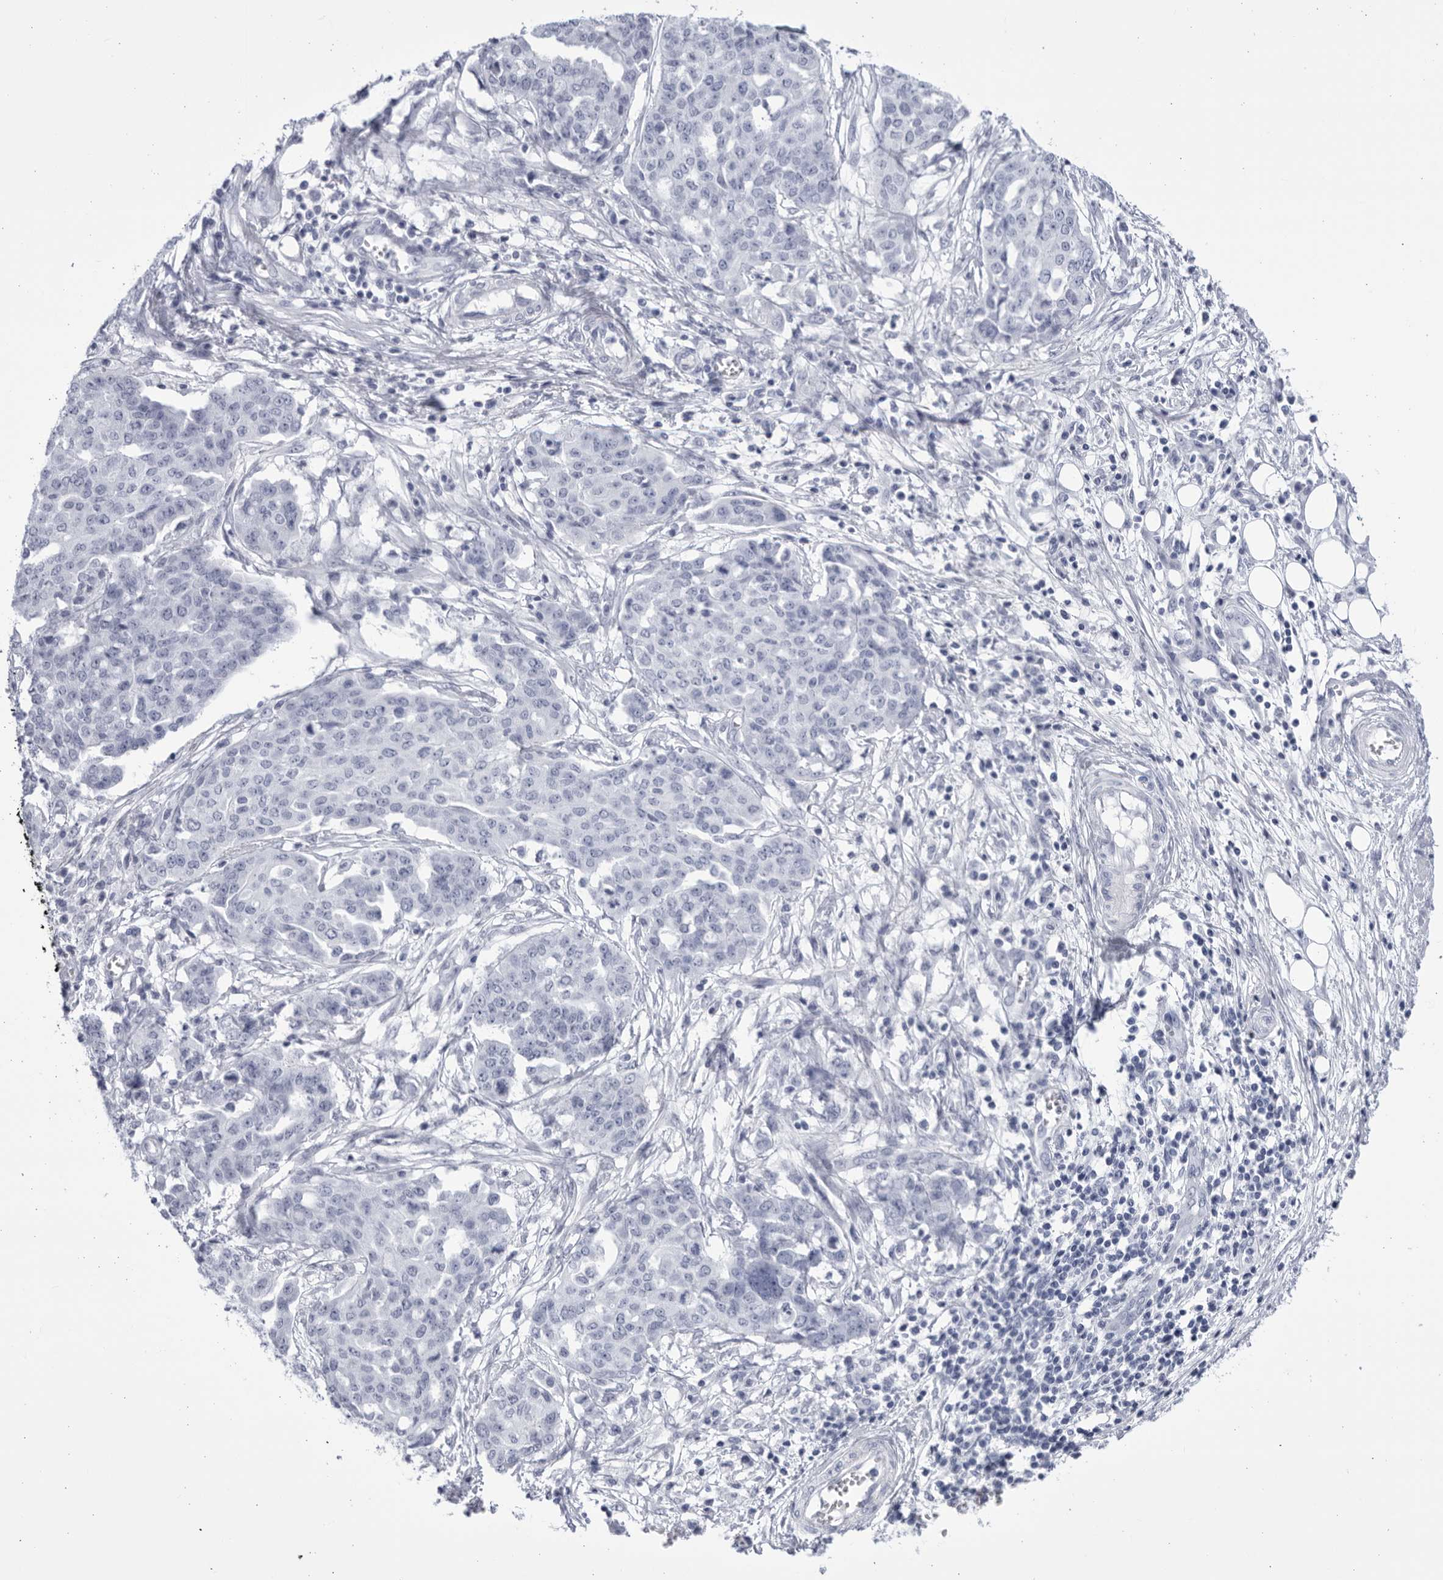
{"staining": {"intensity": "negative", "quantity": "none", "location": "none"}, "tissue": "ovarian cancer", "cell_type": "Tumor cells", "image_type": "cancer", "snomed": [{"axis": "morphology", "description": "Cystadenocarcinoma, serous, NOS"}, {"axis": "topography", "description": "Soft tissue"}, {"axis": "topography", "description": "Ovary"}], "caption": "Immunohistochemical staining of human ovarian cancer (serous cystadenocarcinoma) reveals no significant expression in tumor cells. (Immunohistochemistry, brightfield microscopy, high magnification).", "gene": "CCDC181", "patient": {"sex": "female", "age": 57}}